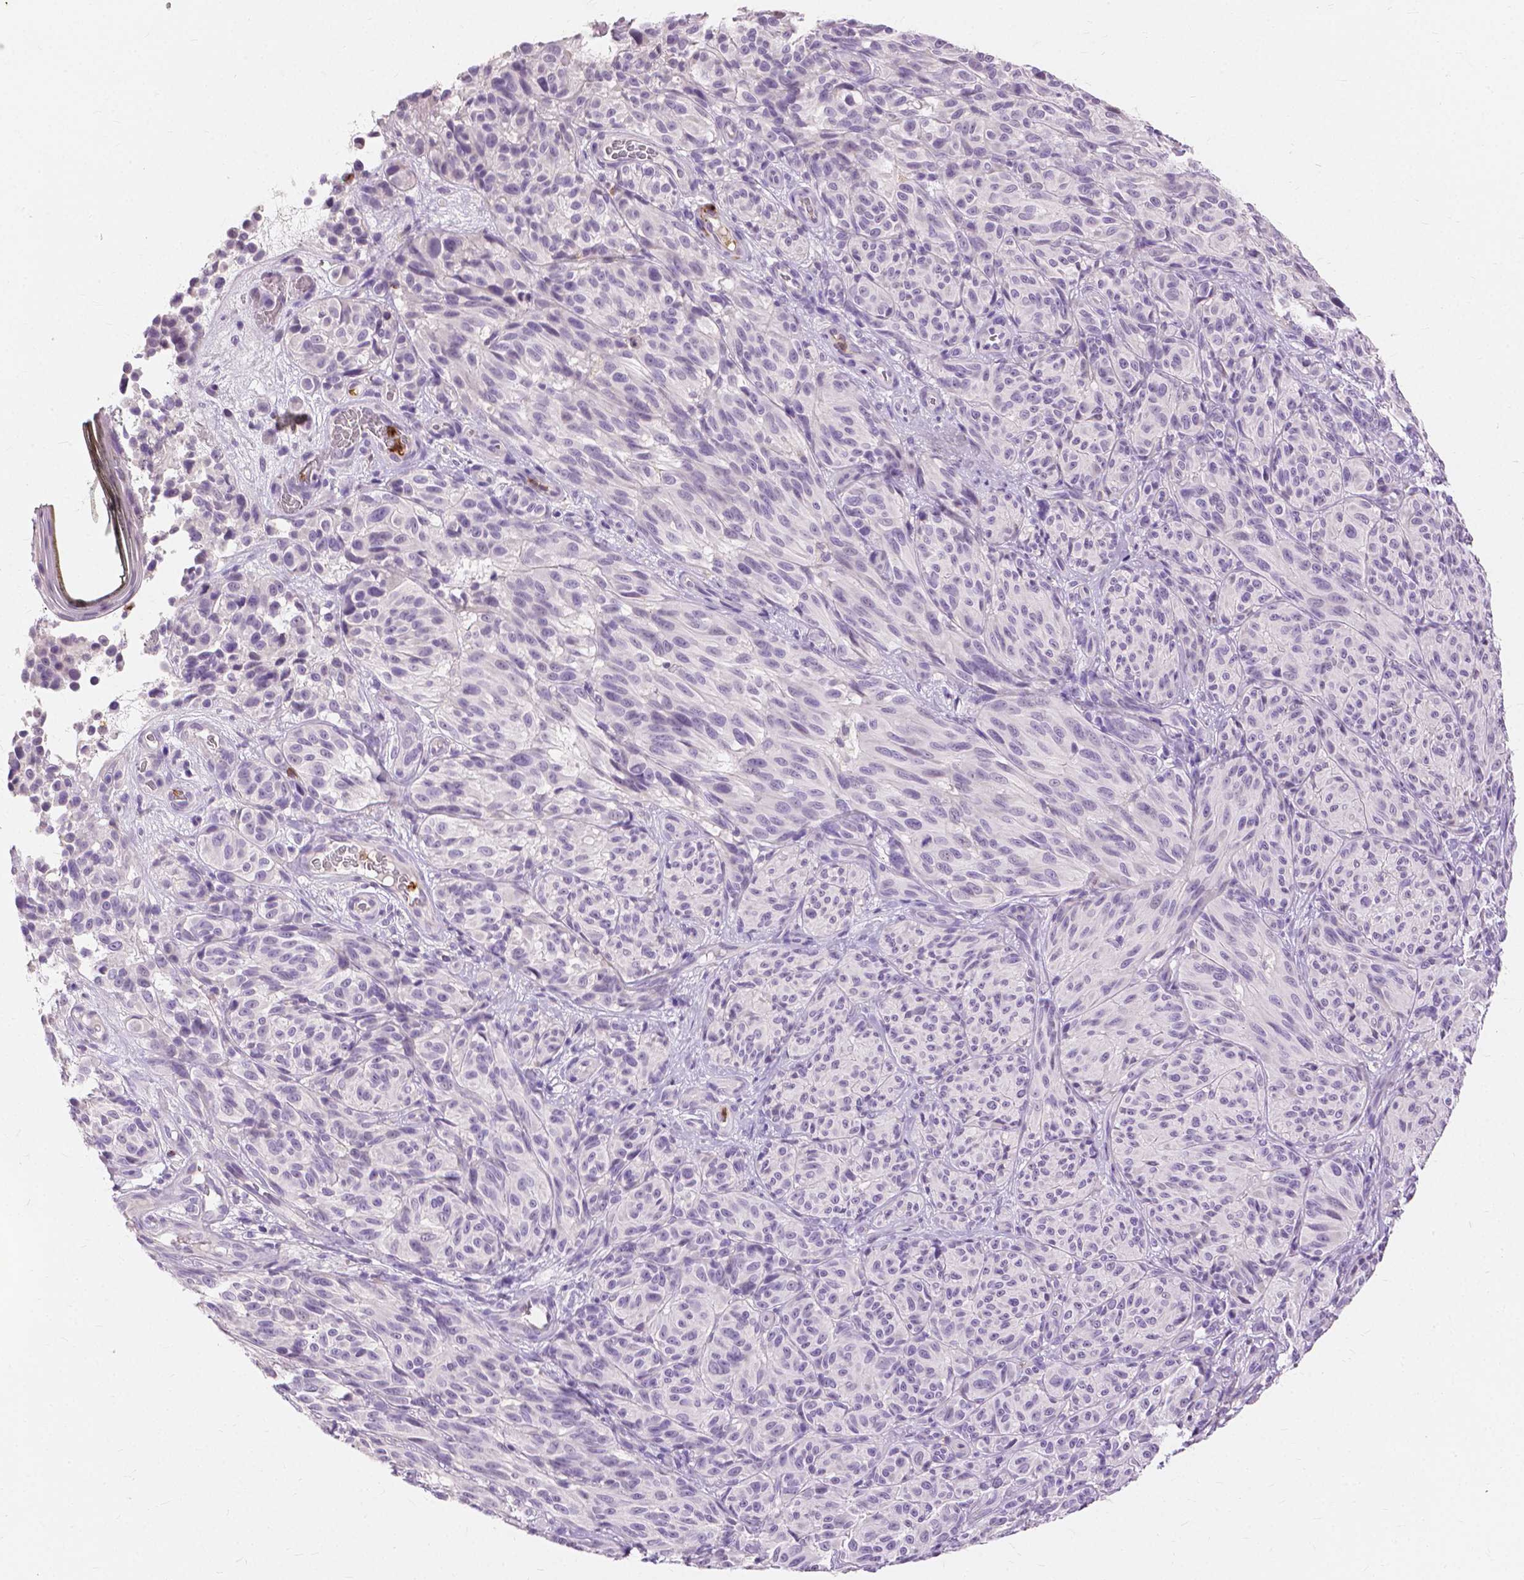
{"staining": {"intensity": "negative", "quantity": "none", "location": "none"}, "tissue": "melanoma", "cell_type": "Tumor cells", "image_type": "cancer", "snomed": [{"axis": "morphology", "description": "Malignant melanoma, NOS"}, {"axis": "topography", "description": "Skin"}], "caption": "Tumor cells are negative for protein expression in human melanoma.", "gene": "CXCR2", "patient": {"sex": "female", "age": 85}}